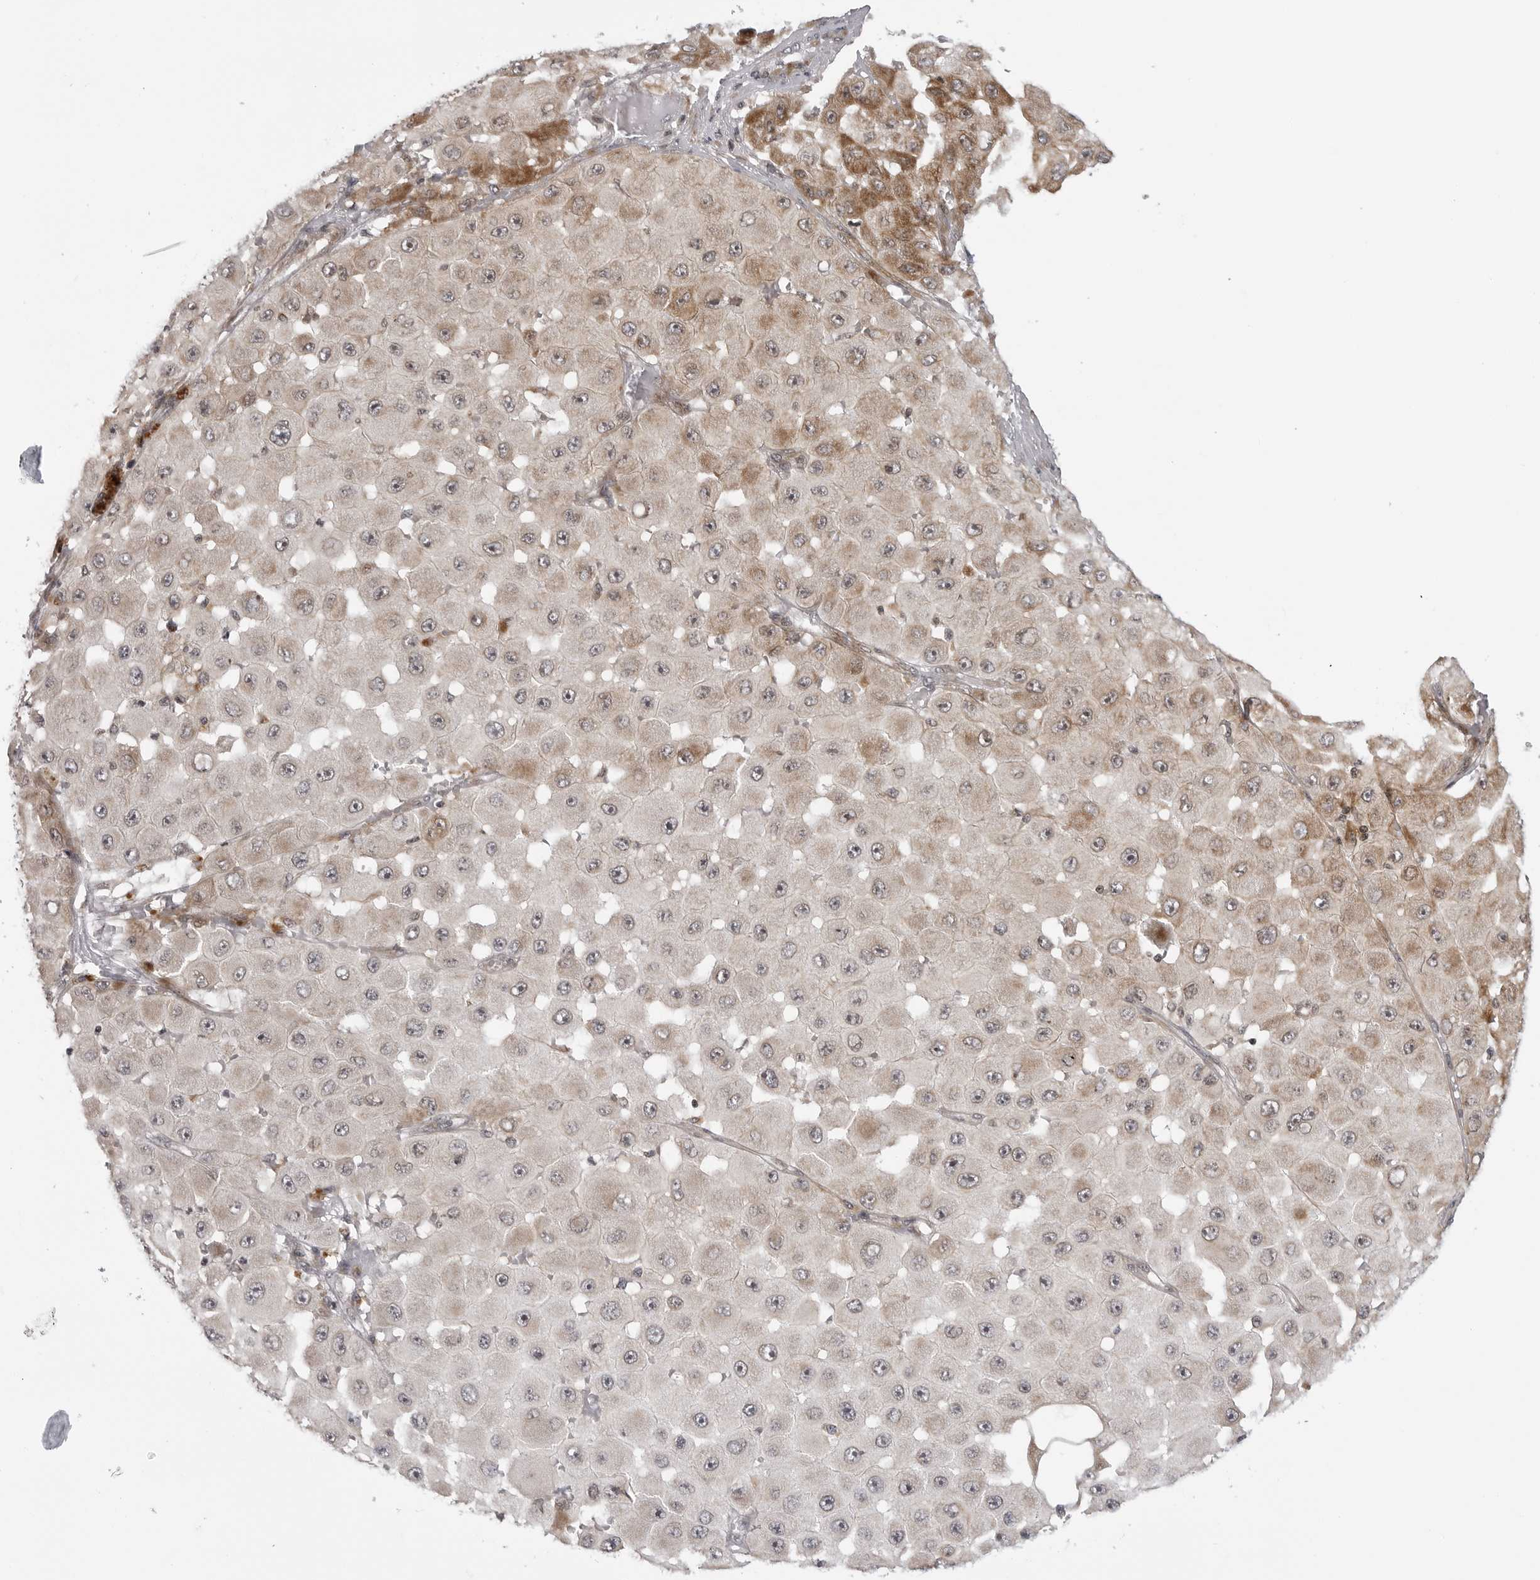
{"staining": {"intensity": "moderate", "quantity": "<25%", "location": "cytoplasmic/membranous"}, "tissue": "melanoma", "cell_type": "Tumor cells", "image_type": "cancer", "snomed": [{"axis": "morphology", "description": "Malignant melanoma, NOS"}, {"axis": "topography", "description": "Skin"}], "caption": "Protein expression analysis of human malignant melanoma reveals moderate cytoplasmic/membranous expression in approximately <25% of tumor cells. Nuclei are stained in blue.", "gene": "ADAMTS5", "patient": {"sex": "female", "age": 81}}